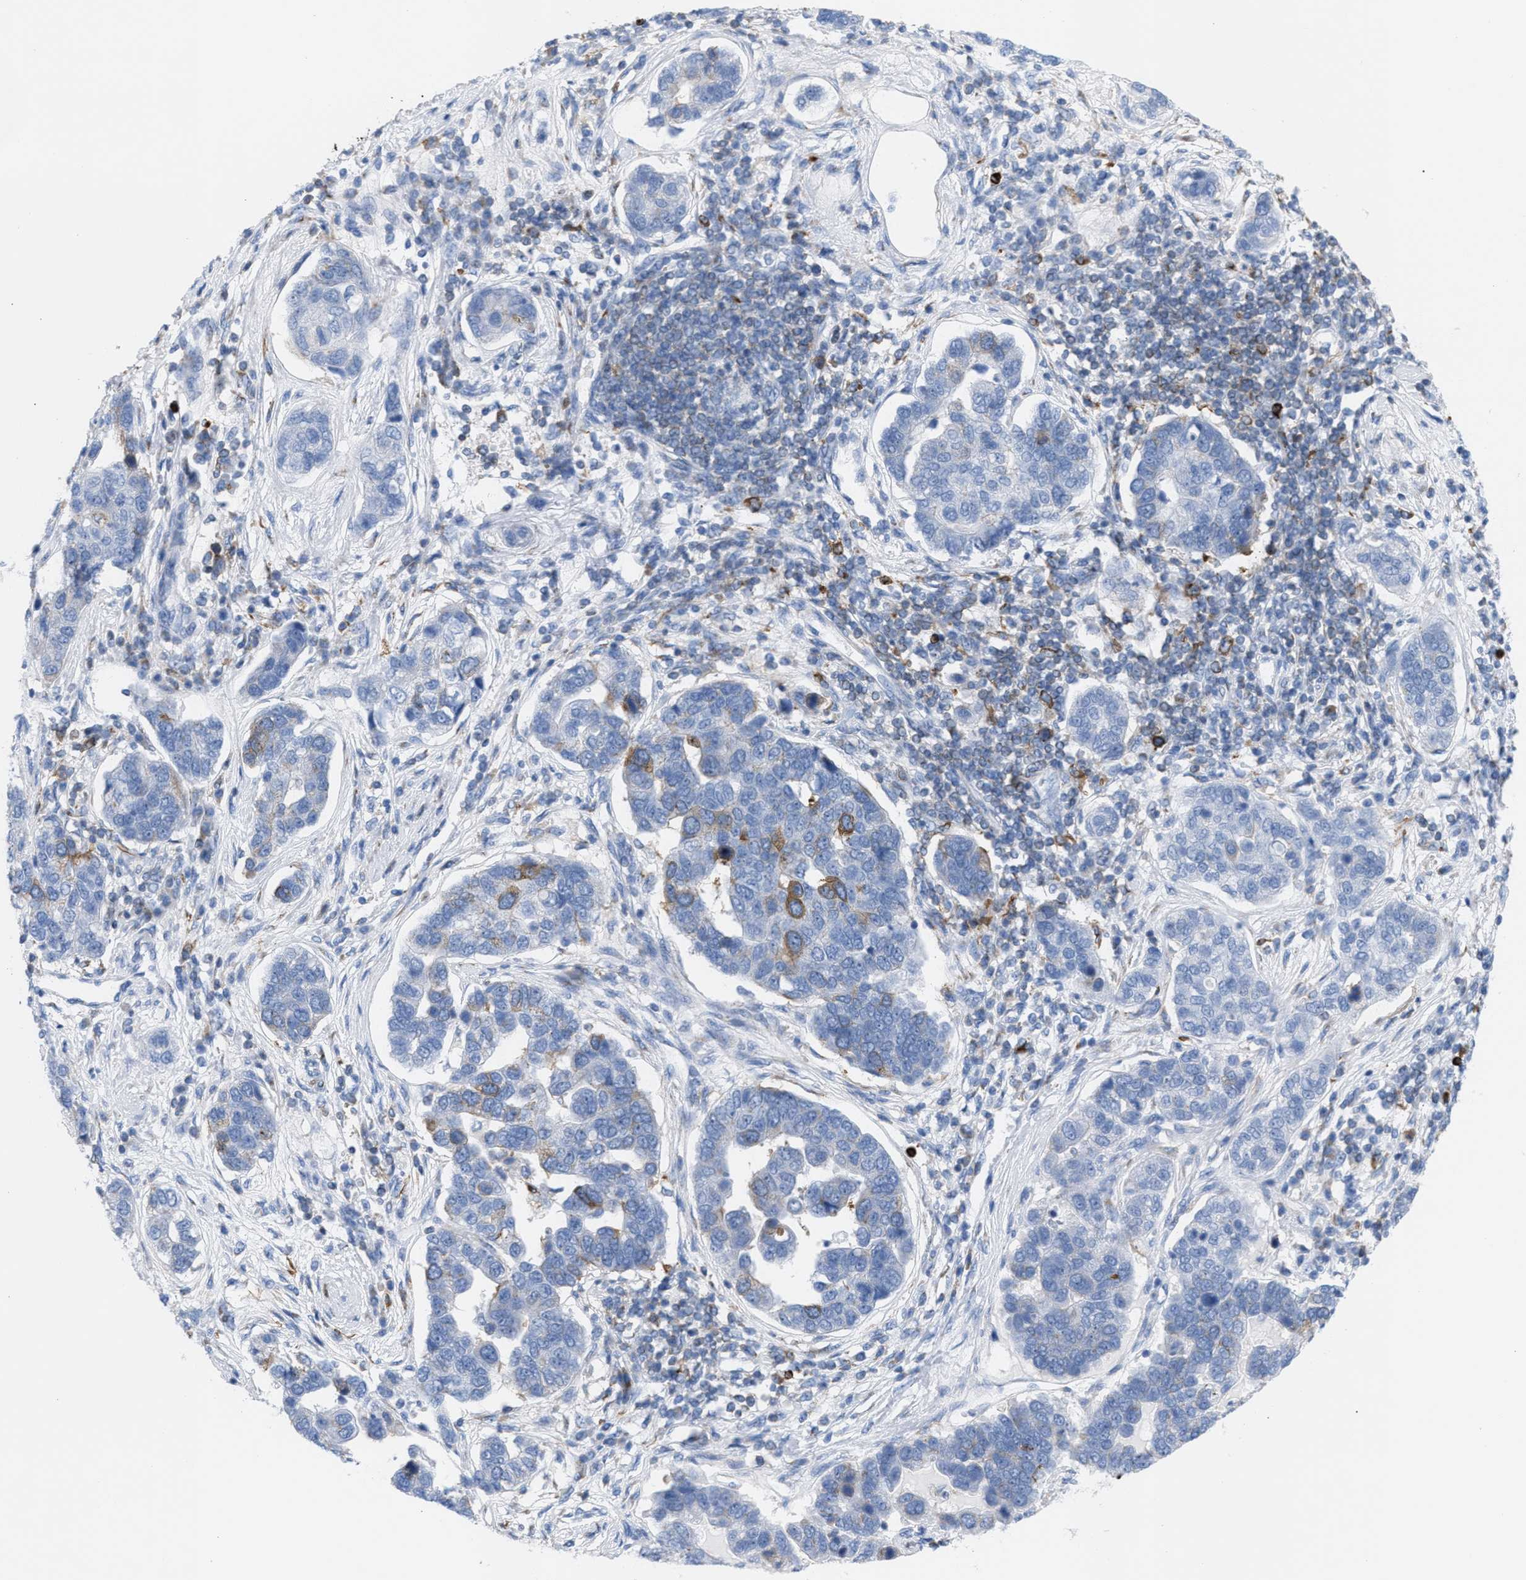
{"staining": {"intensity": "moderate", "quantity": "<25%", "location": "cytoplasmic/membranous"}, "tissue": "pancreatic cancer", "cell_type": "Tumor cells", "image_type": "cancer", "snomed": [{"axis": "morphology", "description": "Adenocarcinoma, NOS"}, {"axis": "topography", "description": "Pancreas"}], "caption": "Moderate cytoplasmic/membranous protein positivity is present in about <25% of tumor cells in pancreatic cancer.", "gene": "TACC3", "patient": {"sex": "female", "age": 61}}